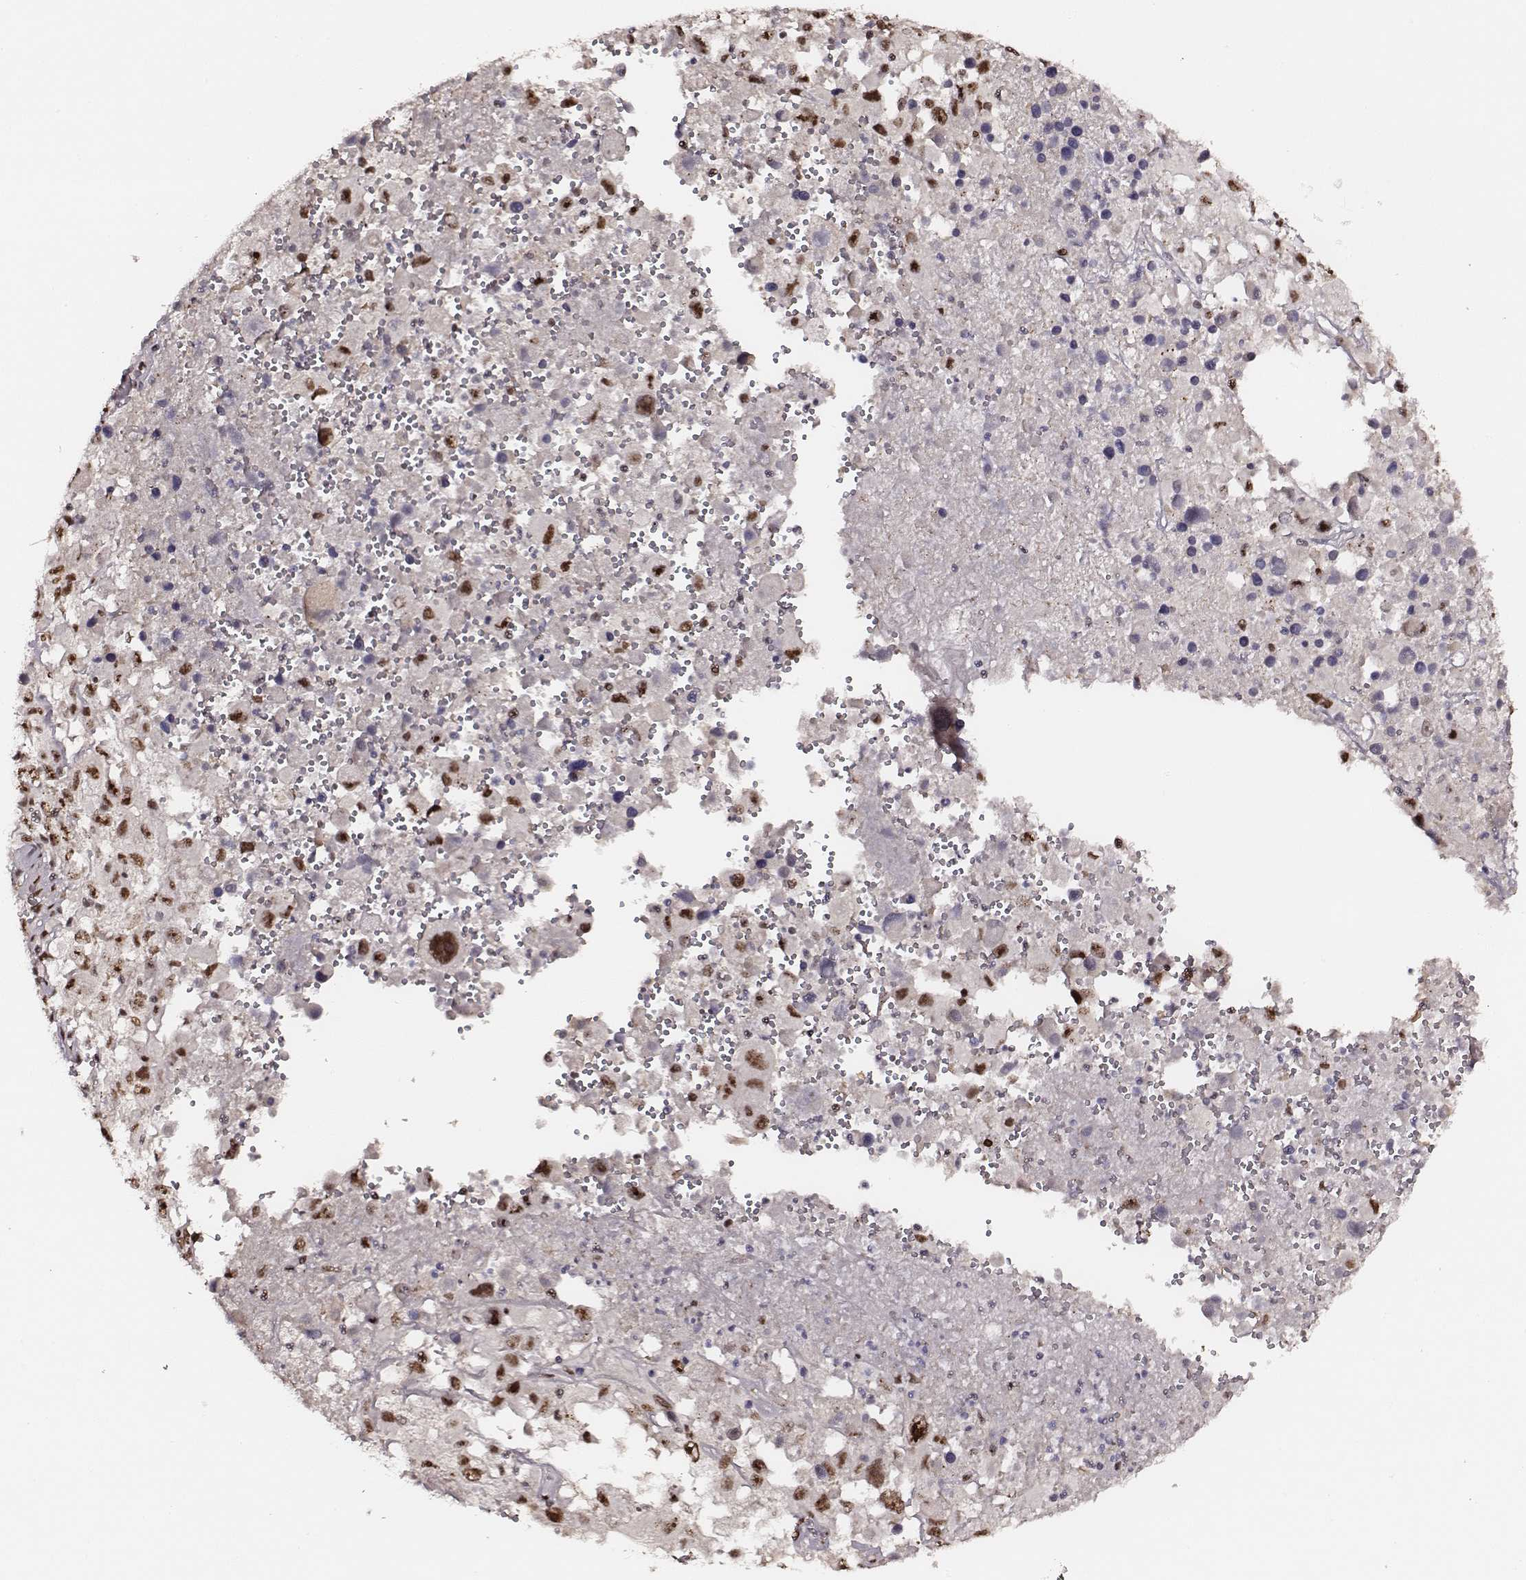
{"staining": {"intensity": "strong", "quantity": ">75%", "location": "nuclear"}, "tissue": "melanoma", "cell_type": "Tumor cells", "image_type": "cancer", "snomed": [{"axis": "morphology", "description": "Malignant melanoma, Metastatic site"}, {"axis": "topography", "description": "Soft tissue"}], "caption": "Protein expression analysis of human malignant melanoma (metastatic site) reveals strong nuclear positivity in approximately >75% of tumor cells.", "gene": "PPARA", "patient": {"sex": "male", "age": 50}}